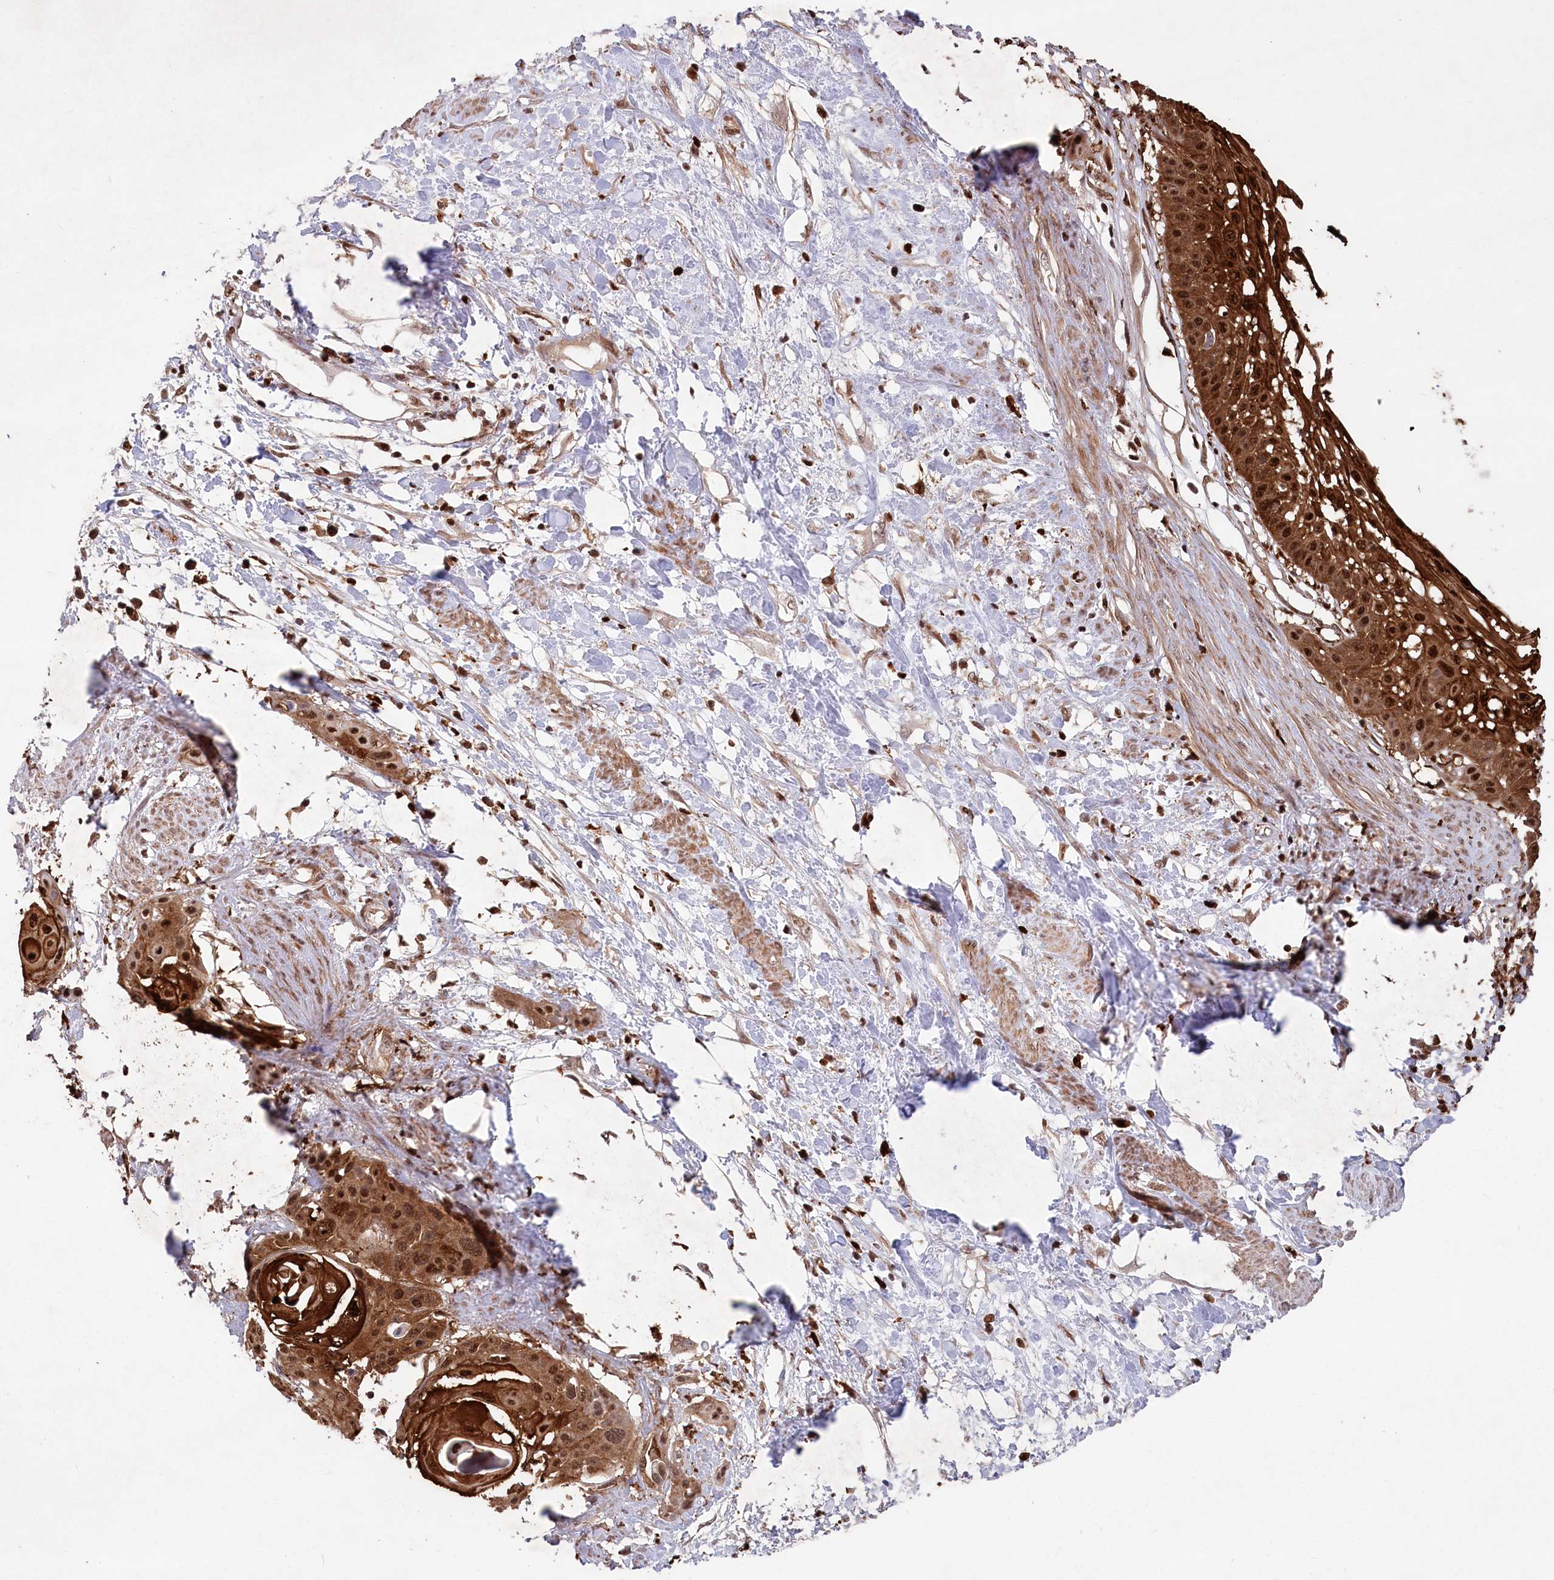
{"staining": {"intensity": "strong", "quantity": ">75%", "location": "cytoplasmic/membranous,nuclear"}, "tissue": "cervical cancer", "cell_type": "Tumor cells", "image_type": "cancer", "snomed": [{"axis": "morphology", "description": "Squamous cell carcinoma, NOS"}, {"axis": "topography", "description": "Cervix"}], "caption": "A histopathology image of cervical squamous cell carcinoma stained for a protein displays strong cytoplasmic/membranous and nuclear brown staining in tumor cells.", "gene": "LSG1", "patient": {"sex": "female", "age": 57}}